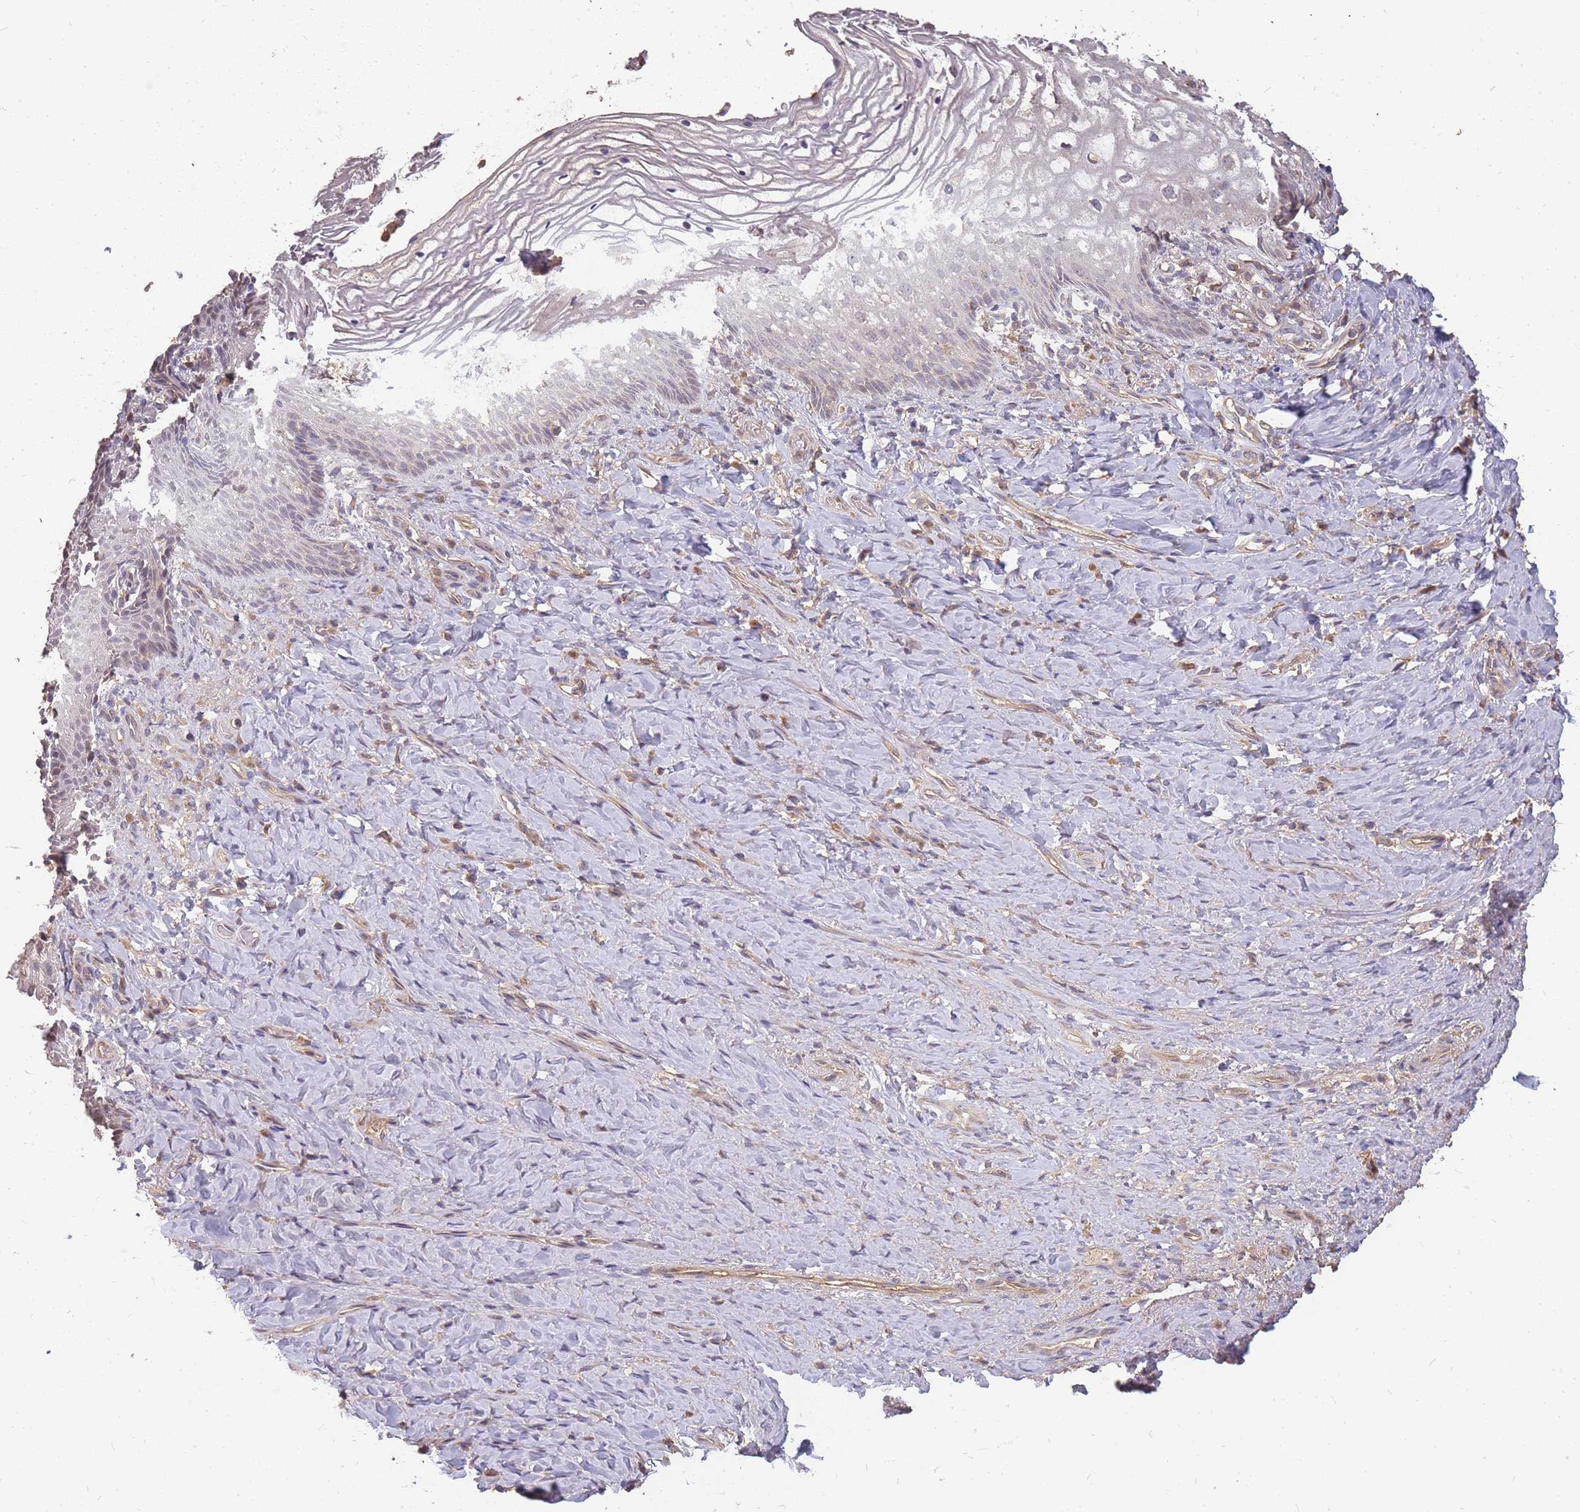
{"staining": {"intensity": "weak", "quantity": "25%-75%", "location": "nuclear"}, "tissue": "vagina", "cell_type": "Squamous epithelial cells", "image_type": "normal", "snomed": [{"axis": "morphology", "description": "Normal tissue, NOS"}, {"axis": "topography", "description": "Vagina"}], "caption": "Immunohistochemical staining of benign vagina shows low levels of weak nuclear positivity in about 25%-75% of squamous epithelial cells. Nuclei are stained in blue.", "gene": "CDKN2AIPNL", "patient": {"sex": "female", "age": 60}}